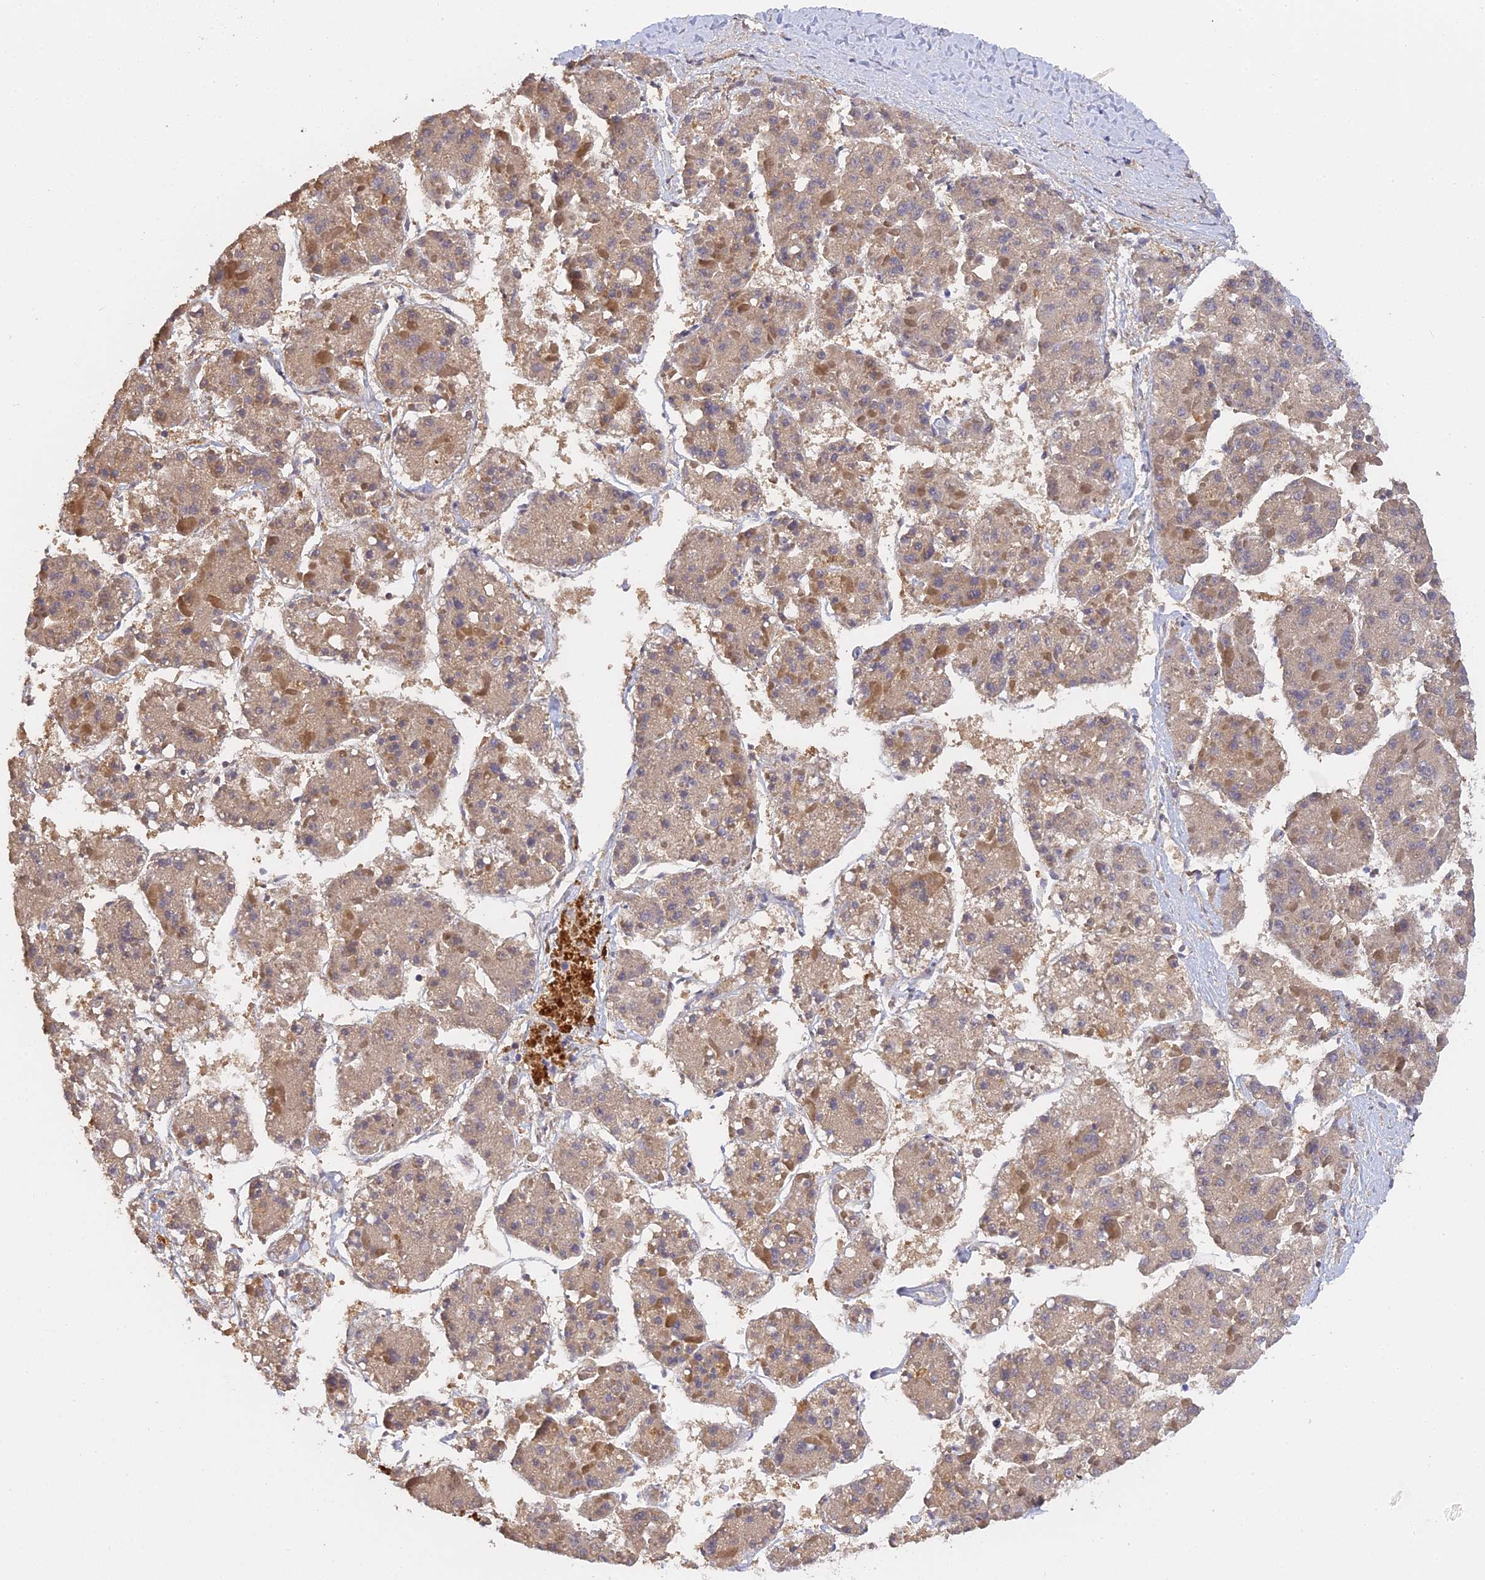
{"staining": {"intensity": "weak", "quantity": "<25%", "location": "cytoplasmic/membranous"}, "tissue": "liver cancer", "cell_type": "Tumor cells", "image_type": "cancer", "snomed": [{"axis": "morphology", "description": "Carcinoma, Hepatocellular, NOS"}, {"axis": "topography", "description": "Liver"}], "caption": "This micrograph is of liver cancer (hepatocellular carcinoma) stained with immunohistochemistry to label a protein in brown with the nuclei are counter-stained blue. There is no positivity in tumor cells.", "gene": "PZP", "patient": {"sex": "female", "age": 73}}